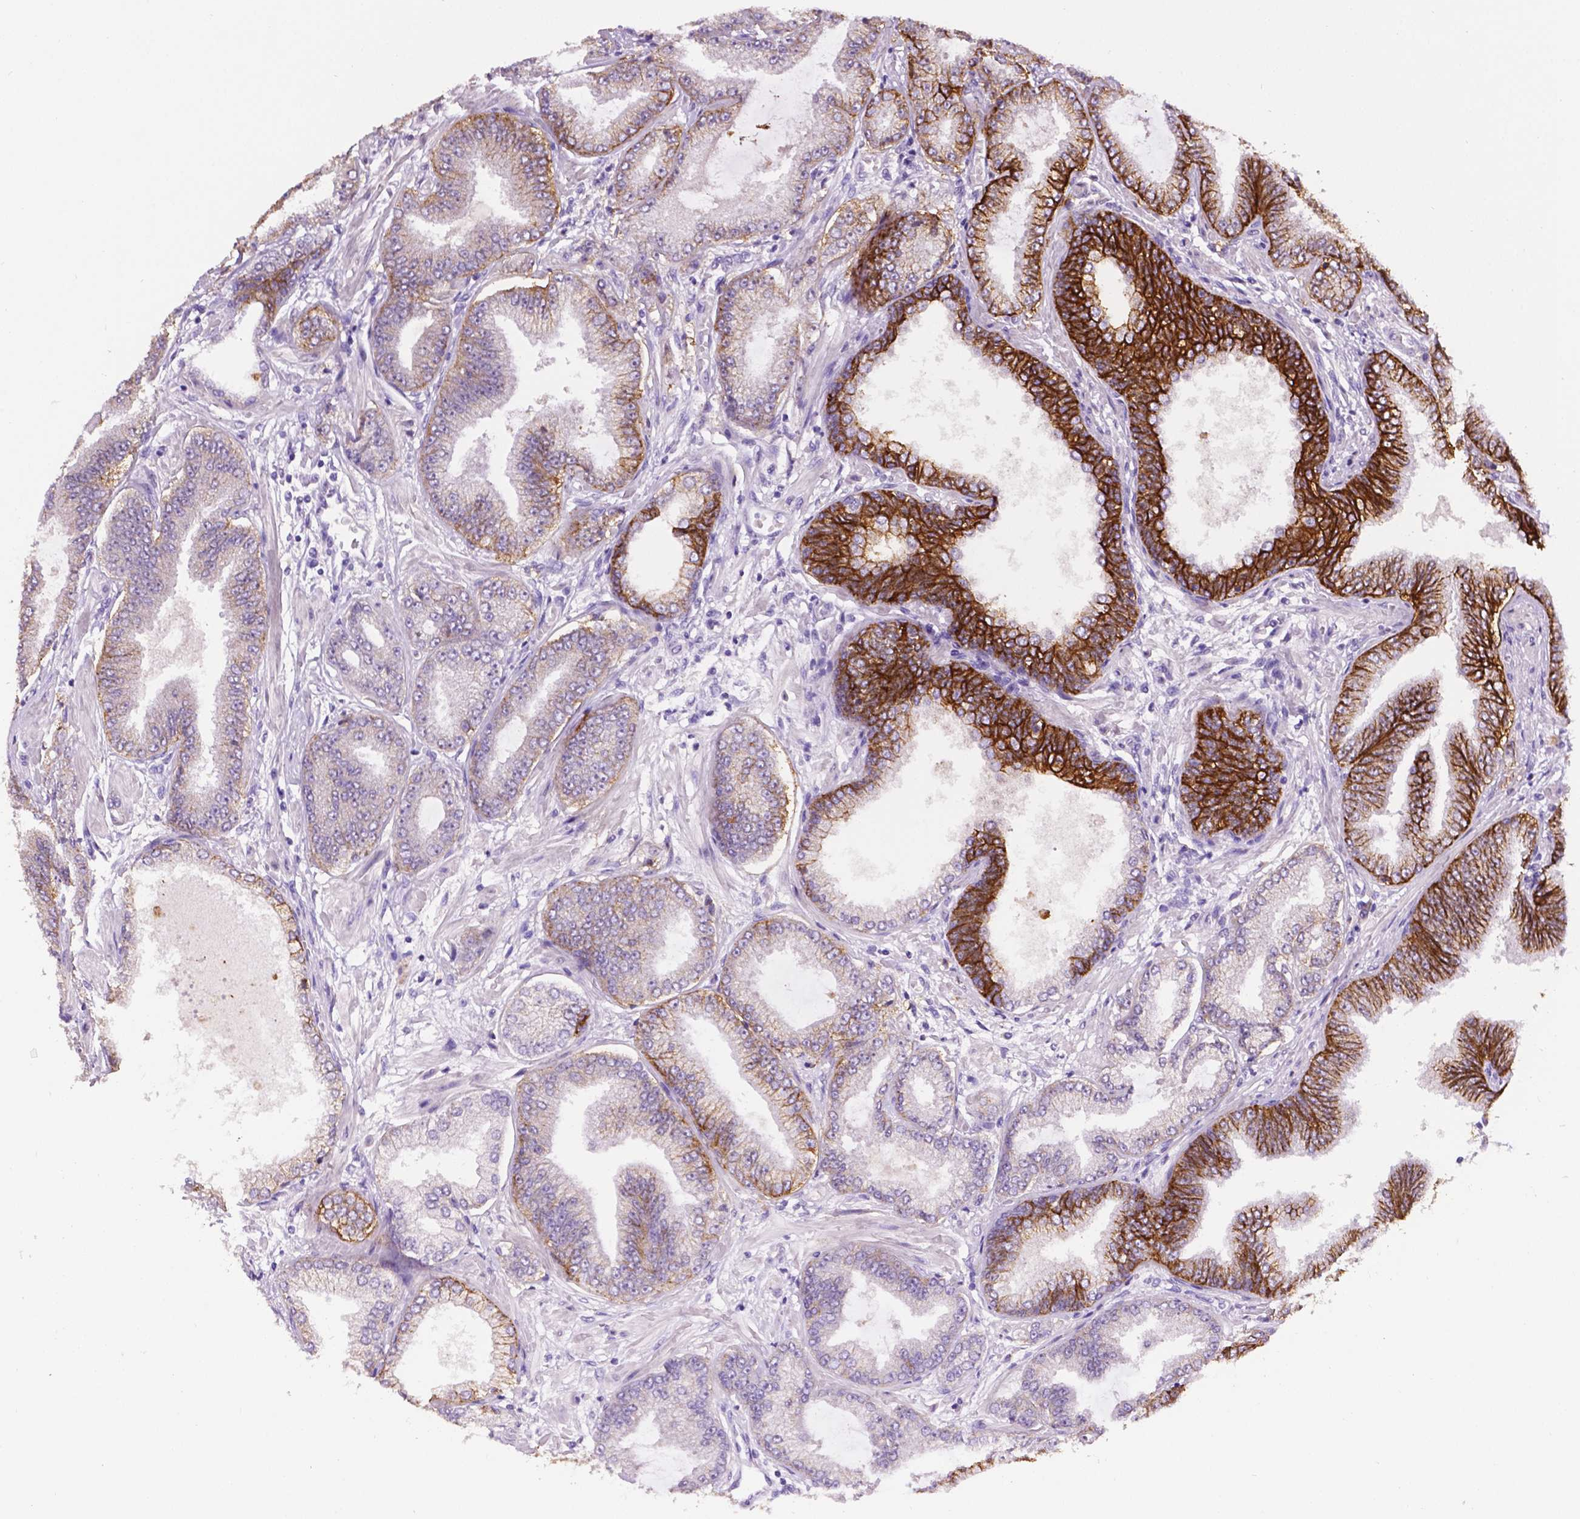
{"staining": {"intensity": "strong", "quantity": "25%-75%", "location": "cytoplasmic/membranous"}, "tissue": "prostate cancer", "cell_type": "Tumor cells", "image_type": "cancer", "snomed": [{"axis": "morphology", "description": "Adenocarcinoma, Low grade"}, {"axis": "topography", "description": "Prostate"}], "caption": "Immunohistochemistry photomicrograph of human low-grade adenocarcinoma (prostate) stained for a protein (brown), which displays high levels of strong cytoplasmic/membranous positivity in about 25%-75% of tumor cells.", "gene": "TACSTD2", "patient": {"sex": "male", "age": 55}}